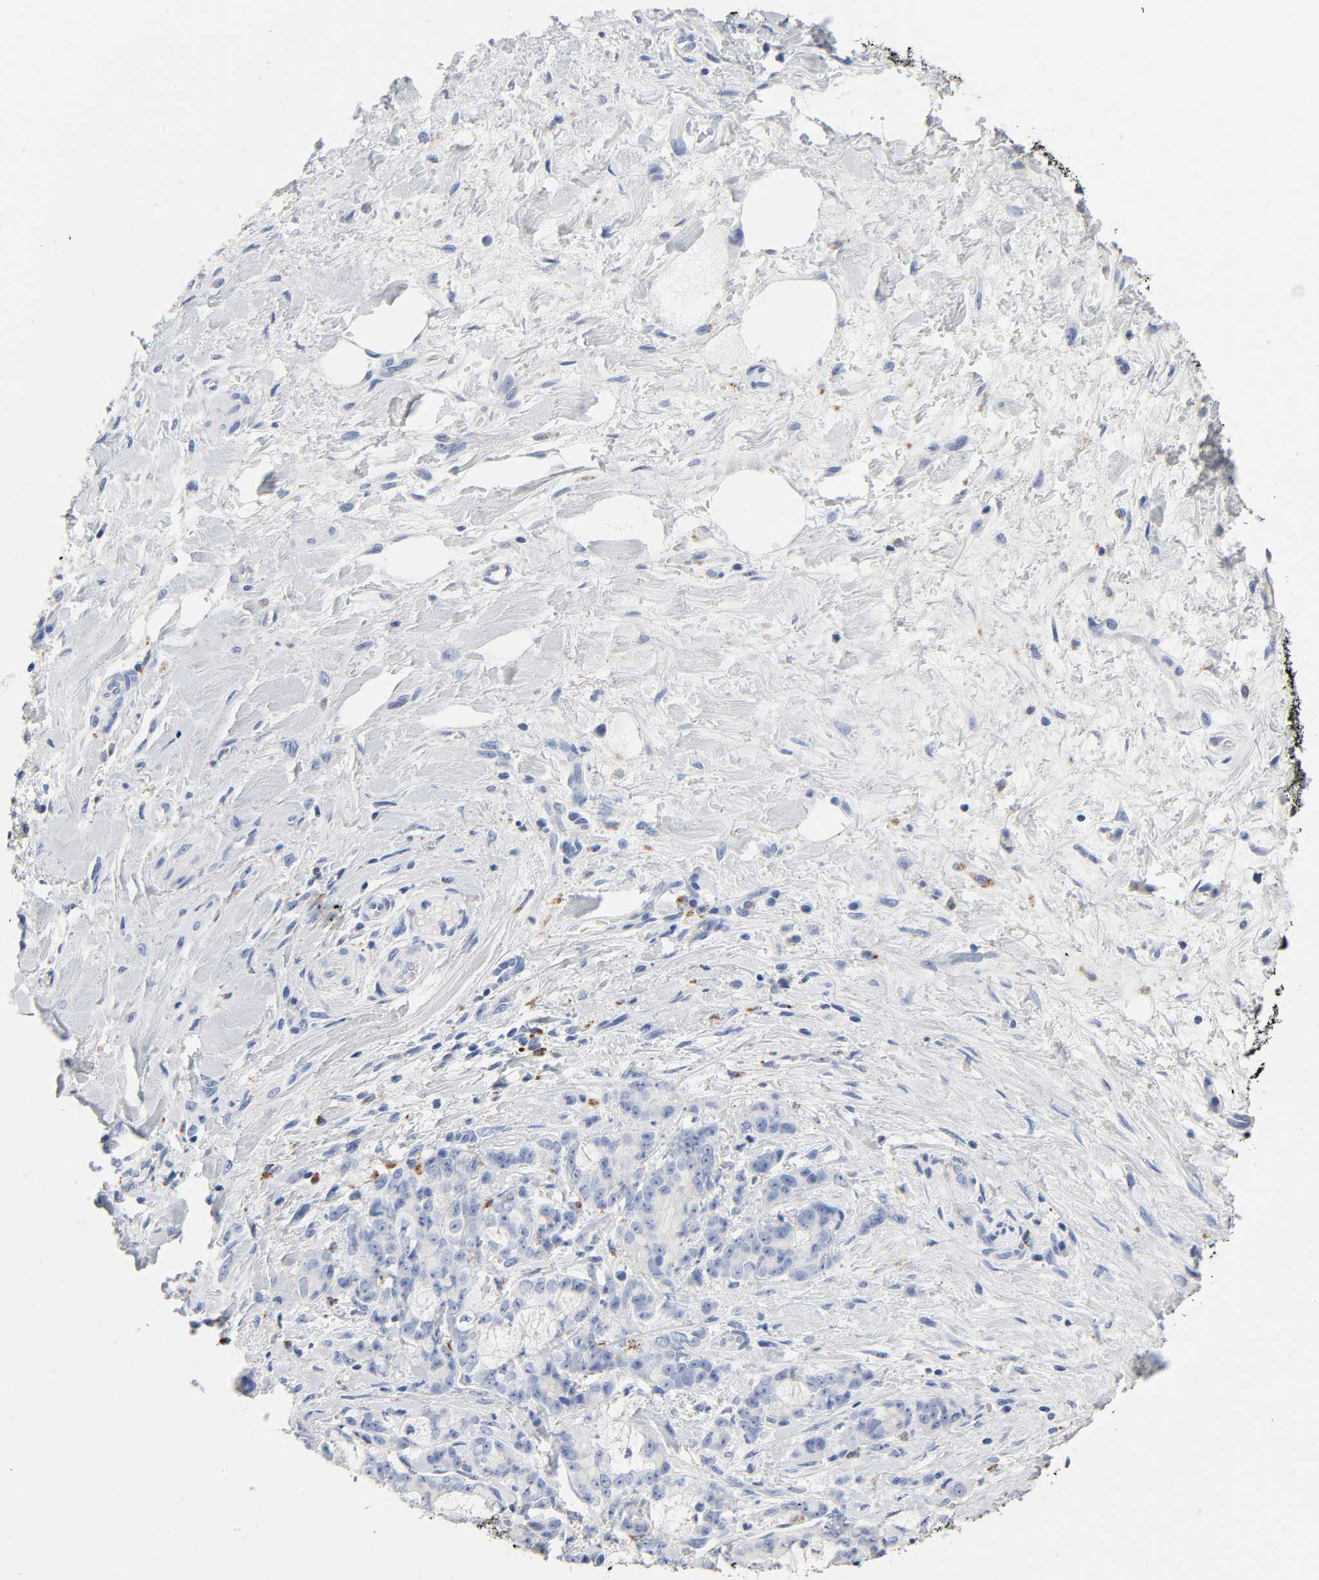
{"staining": {"intensity": "weak", "quantity": "<25%", "location": "cytoplasmic/membranous"}, "tissue": "pancreatic cancer", "cell_type": "Tumor cells", "image_type": "cancer", "snomed": [{"axis": "morphology", "description": "Adenocarcinoma, NOS"}, {"axis": "topography", "description": "Pancreas"}], "caption": "Immunohistochemistry (IHC) photomicrograph of human pancreatic adenocarcinoma stained for a protein (brown), which displays no positivity in tumor cells.", "gene": "PLP1", "patient": {"sex": "female", "age": 73}}